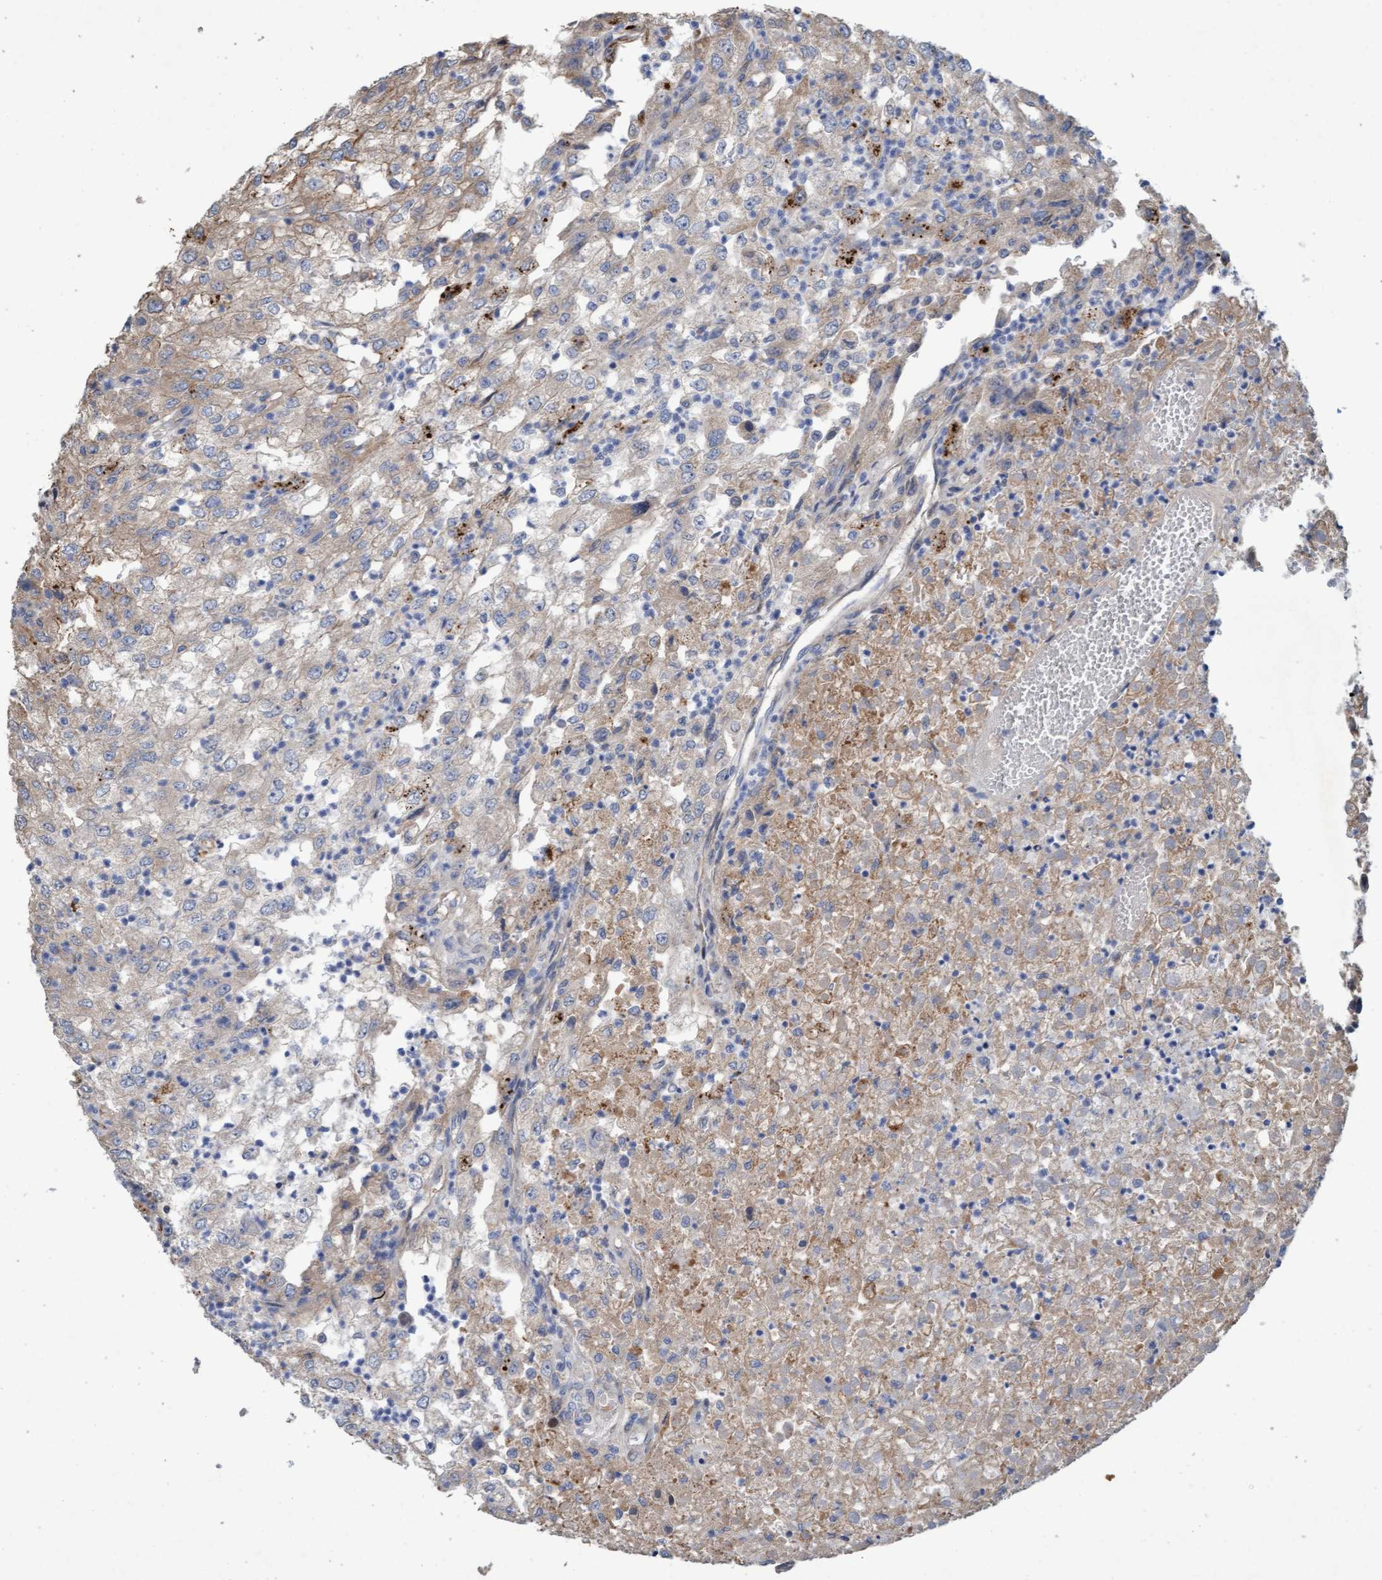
{"staining": {"intensity": "weak", "quantity": "<25%", "location": "cytoplasmic/membranous"}, "tissue": "renal cancer", "cell_type": "Tumor cells", "image_type": "cancer", "snomed": [{"axis": "morphology", "description": "Adenocarcinoma, NOS"}, {"axis": "topography", "description": "Kidney"}], "caption": "Photomicrograph shows no protein expression in tumor cells of adenocarcinoma (renal) tissue. (DAB immunohistochemistry (IHC), high magnification).", "gene": "DDHD2", "patient": {"sex": "female", "age": 54}}